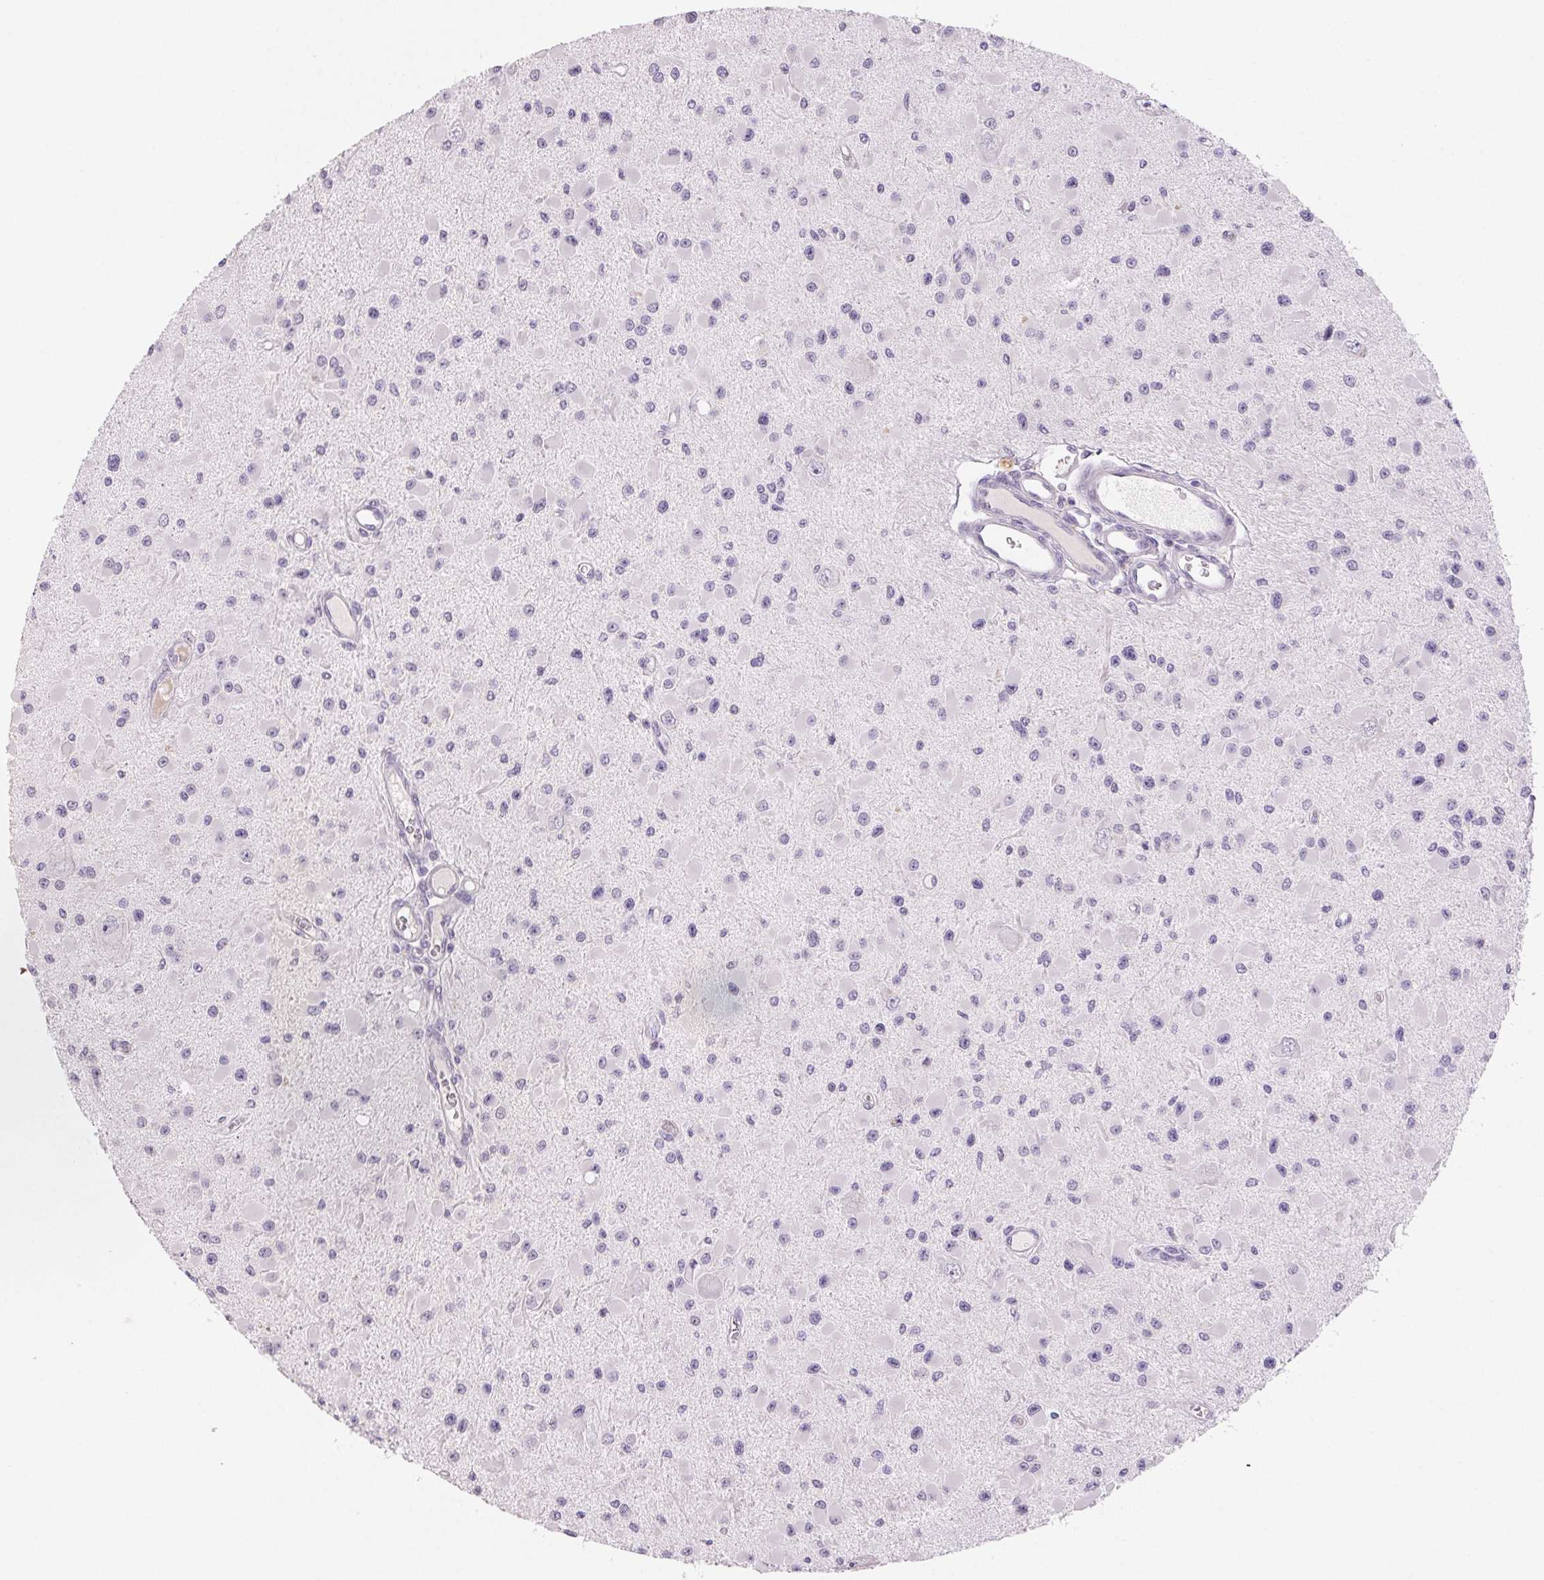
{"staining": {"intensity": "negative", "quantity": "none", "location": "none"}, "tissue": "glioma", "cell_type": "Tumor cells", "image_type": "cancer", "snomed": [{"axis": "morphology", "description": "Glioma, malignant, High grade"}, {"axis": "topography", "description": "Brain"}], "caption": "This histopathology image is of malignant glioma (high-grade) stained with immunohistochemistry to label a protein in brown with the nuclei are counter-stained blue. There is no expression in tumor cells. (Immunohistochemistry, brightfield microscopy, high magnification).", "gene": "BPIFB2", "patient": {"sex": "male", "age": 54}}